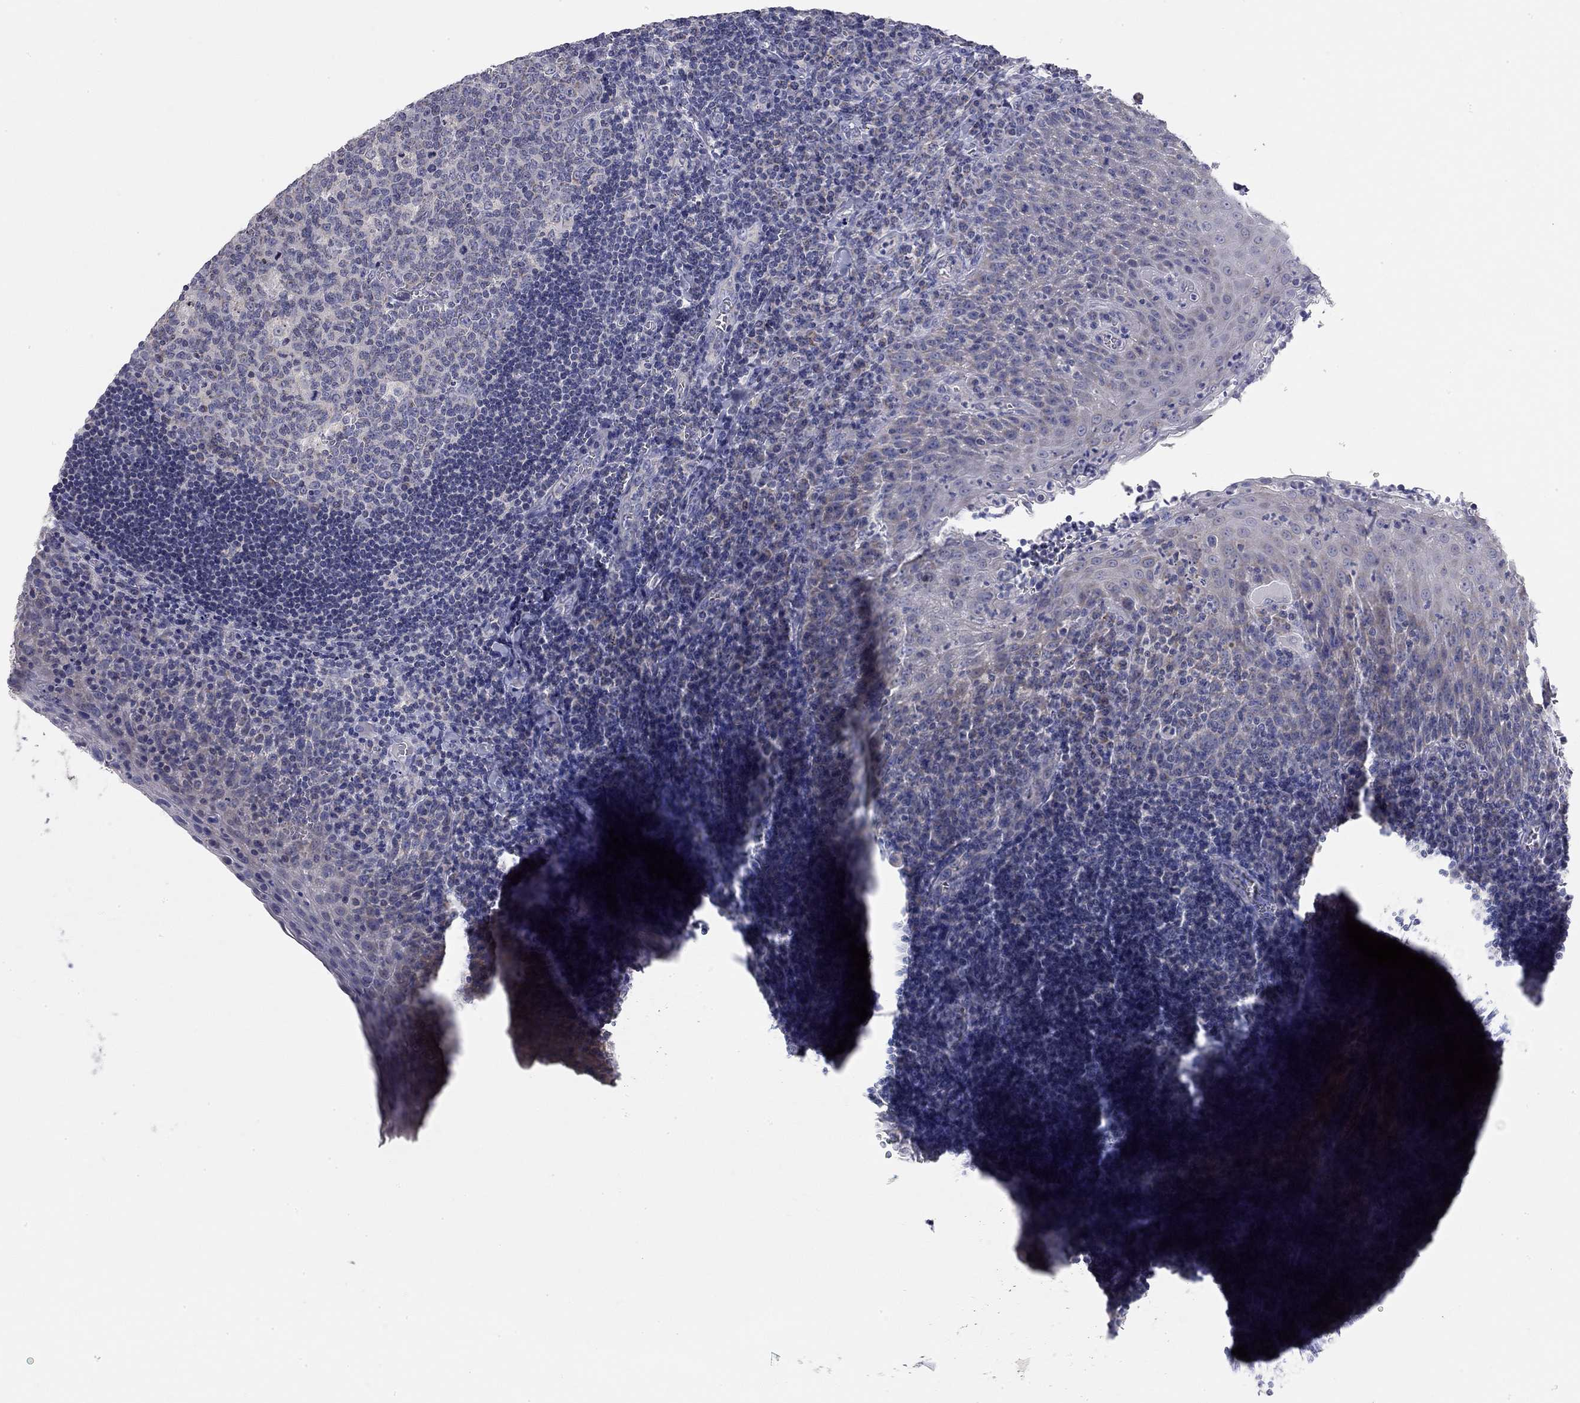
{"staining": {"intensity": "negative", "quantity": "none", "location": "none"}, "tissue": "tonsil", "cell_type": "Germinal center cells", "image_type": "normal", "snomed": [{"axis": "morphology", "description": "Normal tissue, NOS"}, {"axis": "morphology", "description": "Inflammation, NOS"}, {"axis": "topography", "description": "Tonsil"}], "caption": "An image of tonsil stained for a protein reveals no brown staining in germinal center cells. (Brightfield microscopy of DAB immunohistochemistry (IHC) at high magnification).", "gene": "CFAP161", "patient": {"sex": "female", "age": 31}}